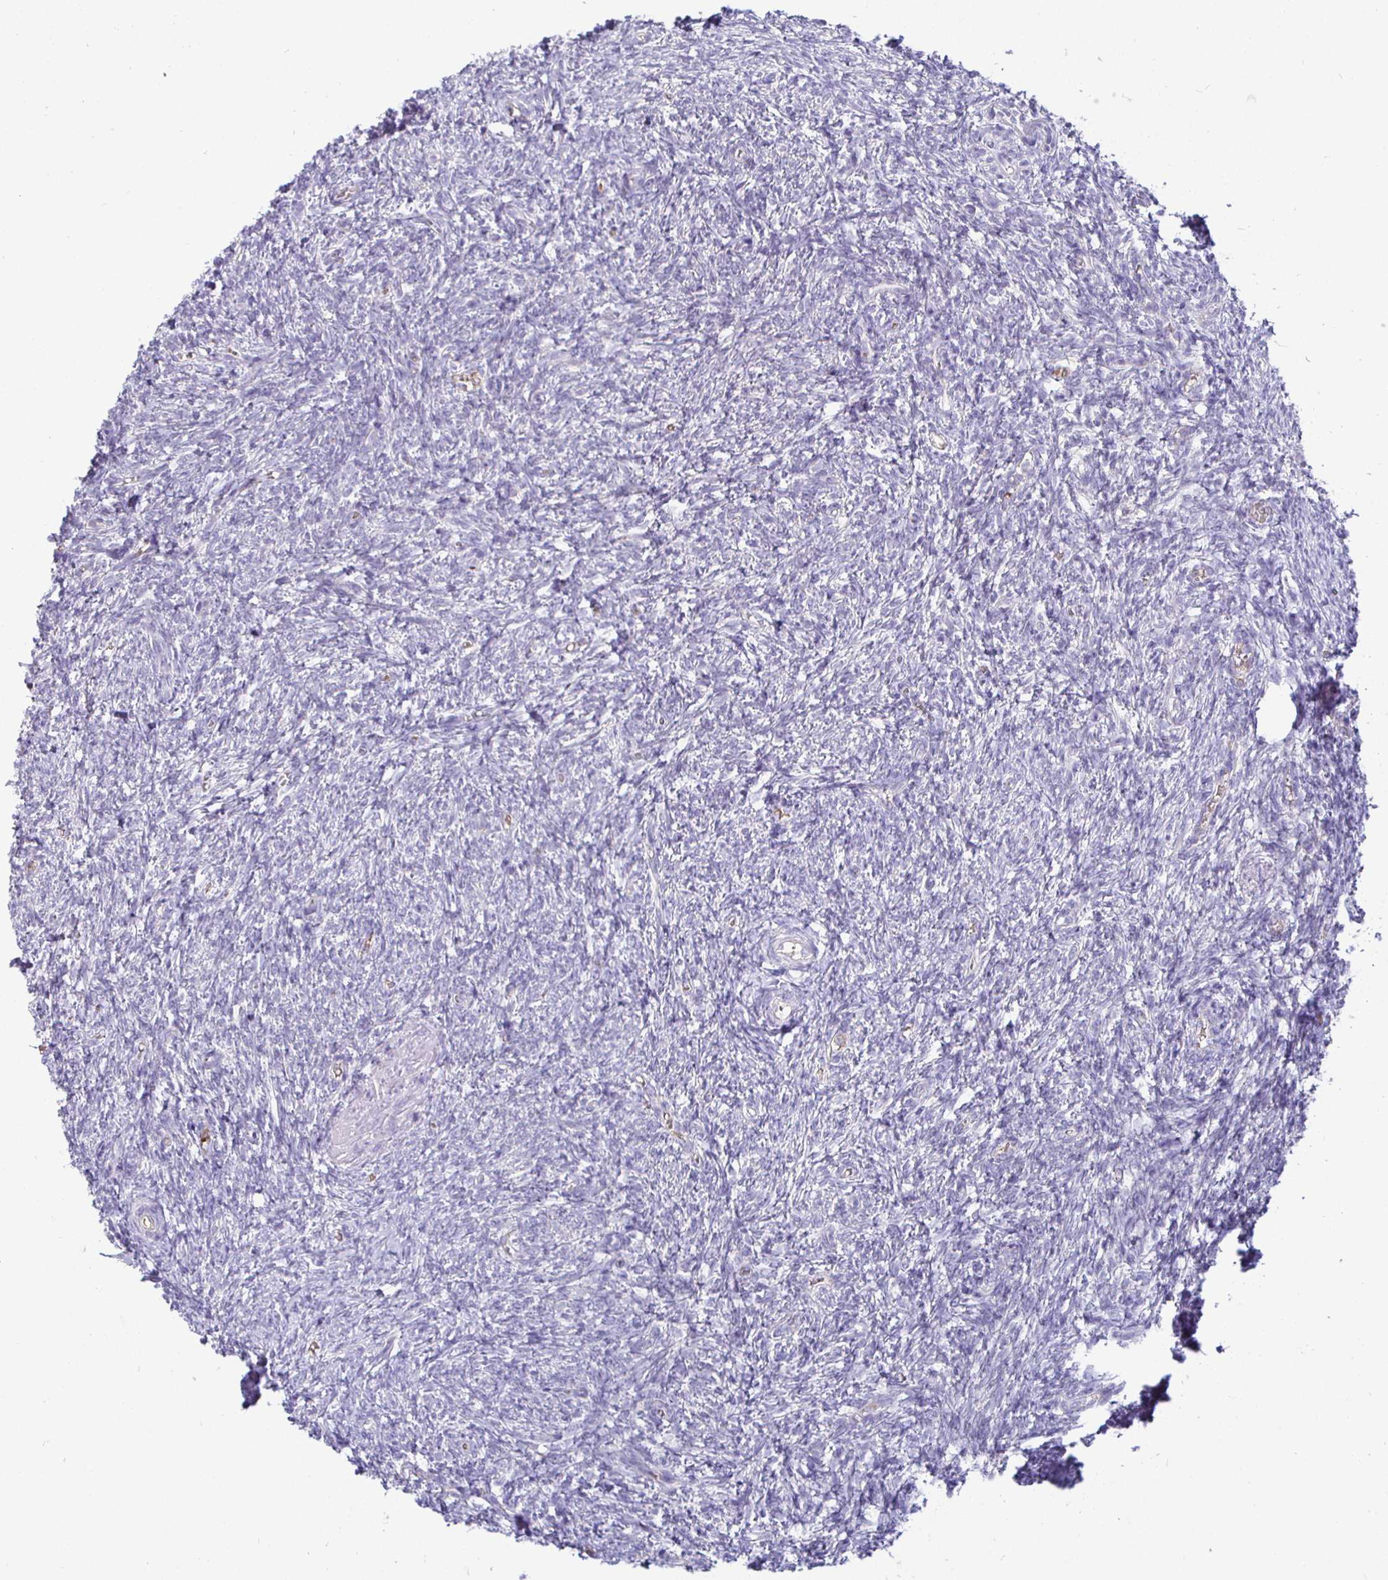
{"staining": {"intensity": "negative", "quantity": "none", "location": "none"}, "tissue": "ovary", "cell_type": "Ovarian stroma cells", "image_type": "normal", "snomed": [{"axis": "morphology", "description": "Normal tissue, NOS"}, {"axis": "topography", "description": "Ovary"}], "caption": "IHC photomicrograph of benign ovary: human ovary stained with DAB (3,3'-diaminobenzidine) shows no significant protein expression in ovarian stroma cells. Nuclei are stained in blue.", "gene": "SIRPA", "patient": {"sex": "female", "age": 39}}